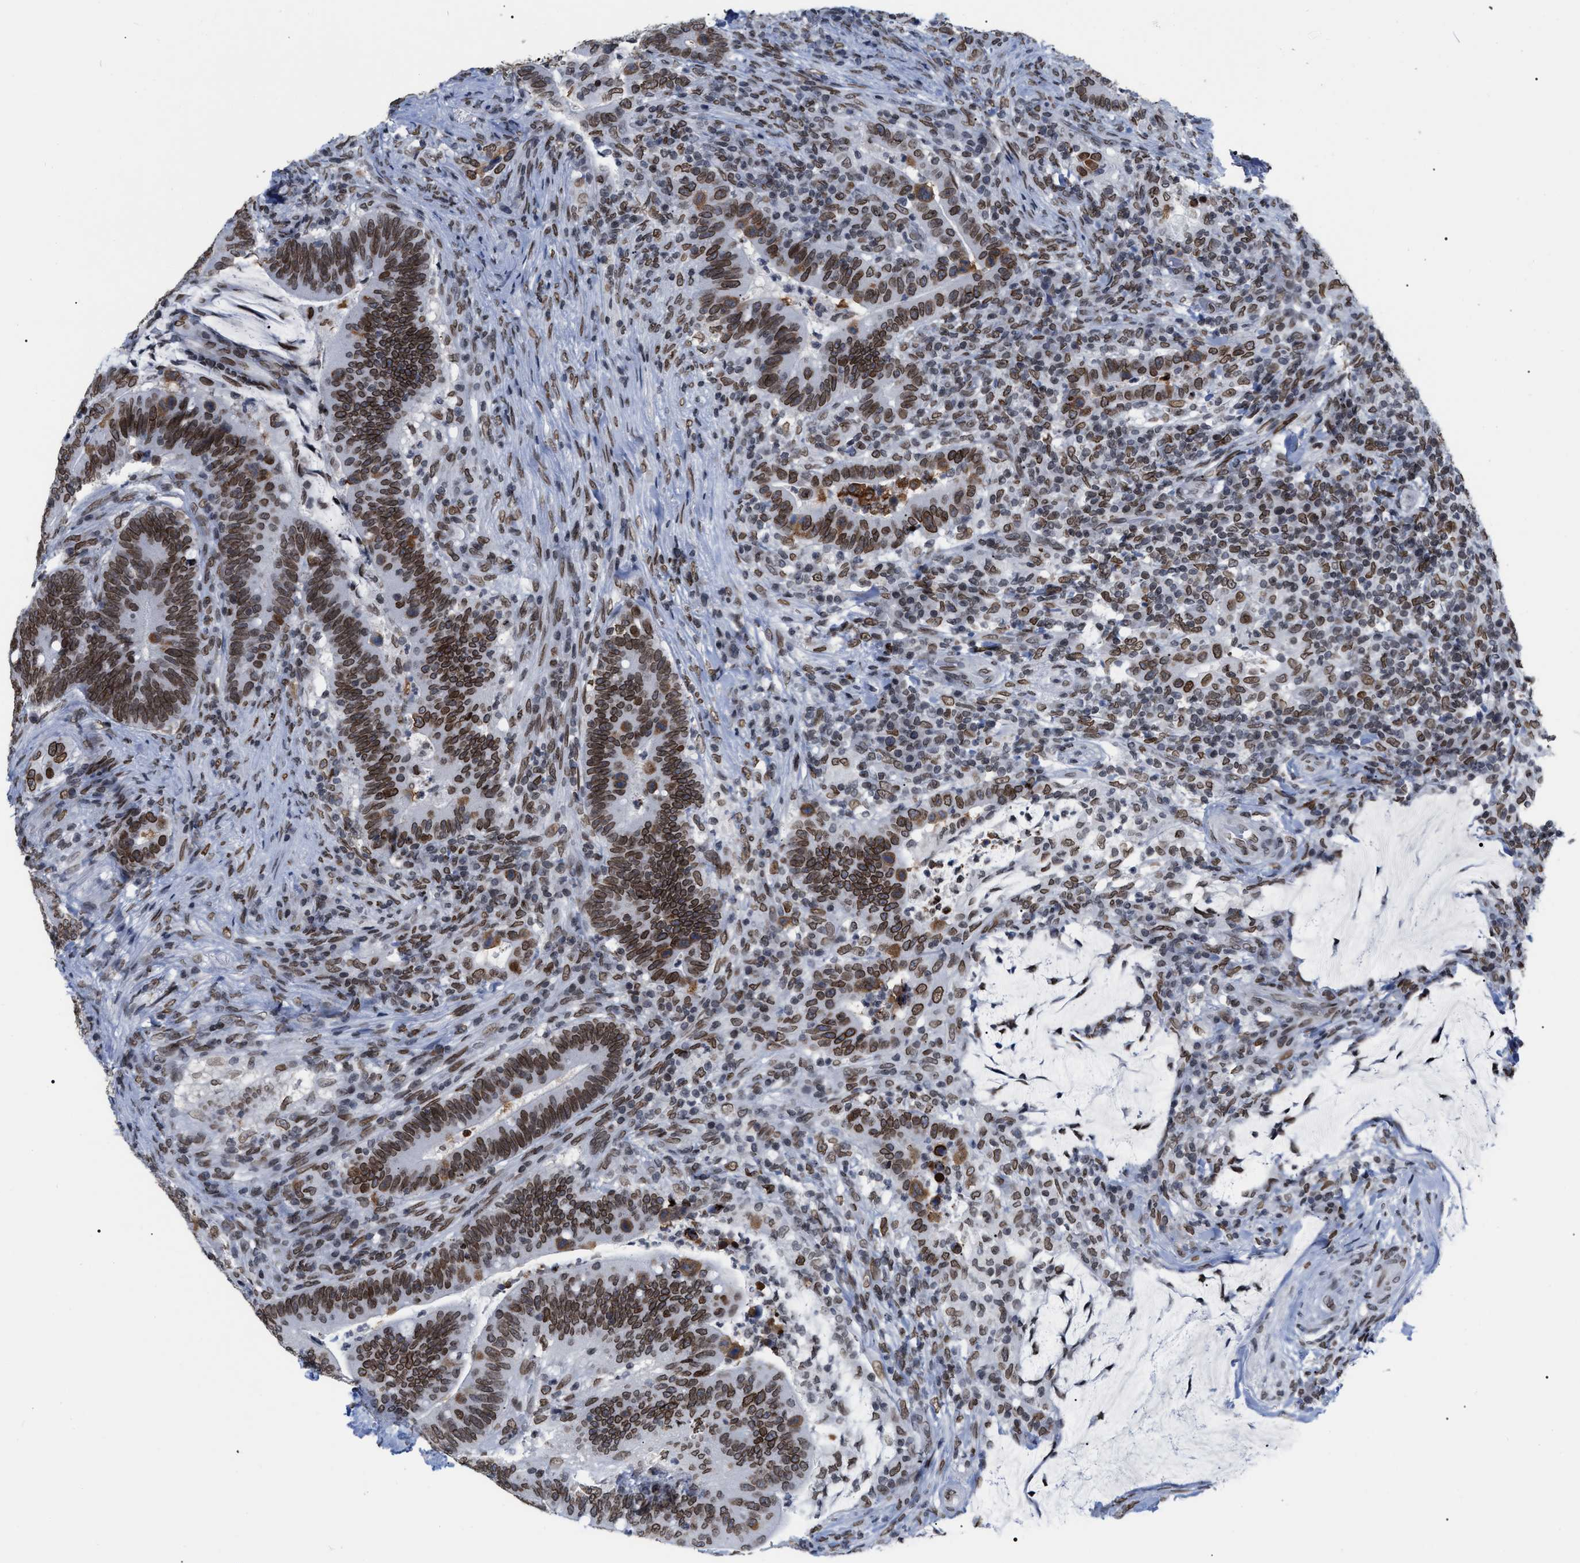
{"staining": {"intensity": "strong", "quantity": ">75%", "location": "cytoplasmic/membranous,nuclear"}, "tissue": "colorectal cancer", "cell_type": "Tumor cells", "image_type": "cancer", "snomed": [{"axis": "morphology", "description": "Normal tissue, NOS"}, {"axis": "morphology", "description": "Adenocarcinoma, NOS"}, {"axis": "topography", "description": "Colon"}], "caption": "Immunohistochemistry (IHC) histopathology image of neoplastic tissue: human colorectal cancer (adenocarcinoma) stained using IHC demonstrates high levels of strong protein expression localized specifically in the cytoplasmic/membranous and nuclear of tumor cells, appearing as a cytoplasmic/membranous and nuclear brown color.", "gene": "TPR", "patient": {"sex": "female", "age": 66}}